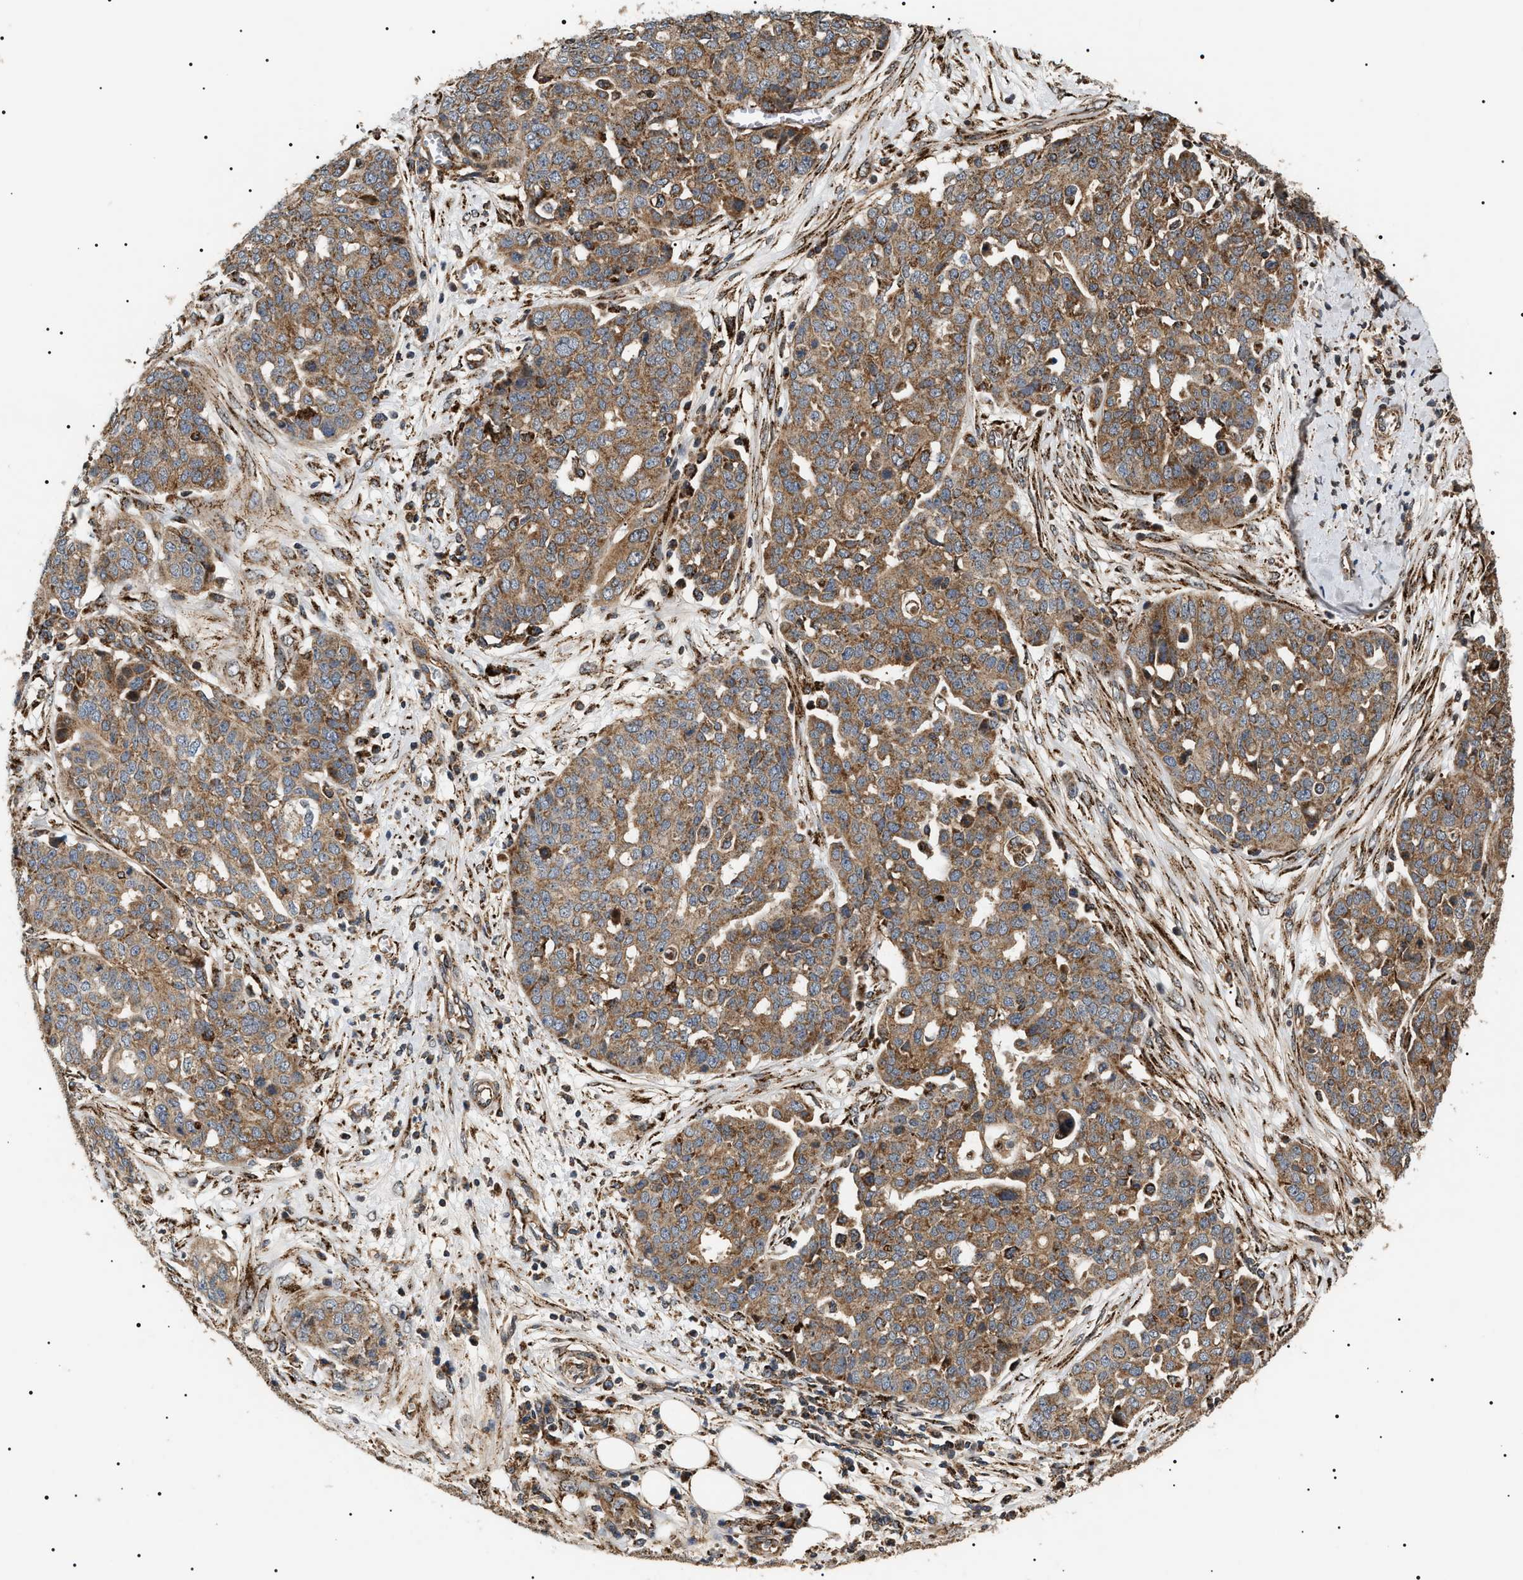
{"staining": {"intensity": "moderate", "quantity": ">75%", "location": "cytoplasmic/membranous"}, "tissue": "ovarian cancer", "cell_type": "Tumor cells", "image_type": "cancer", "snomed": [{"axis": "morphology", "description": "Cystadenocarcinoma, serous, NOS"}, {"axis": "topography", "description": "Soft tissue"}, {"axis": "topography", "description": "Ovary"}], "caption": "Immunohistochemistry (IHC) (DAB (3,3'-diaminobenzidine)) staining of human serous cystadenocarcinoma (ovarian) exhibits moderate cytoplasmic/membranous protein staining in approximately >75% of tumor cells.", "gene": "ZBTB26", "patient": {"sex": "female", "age": 57}}